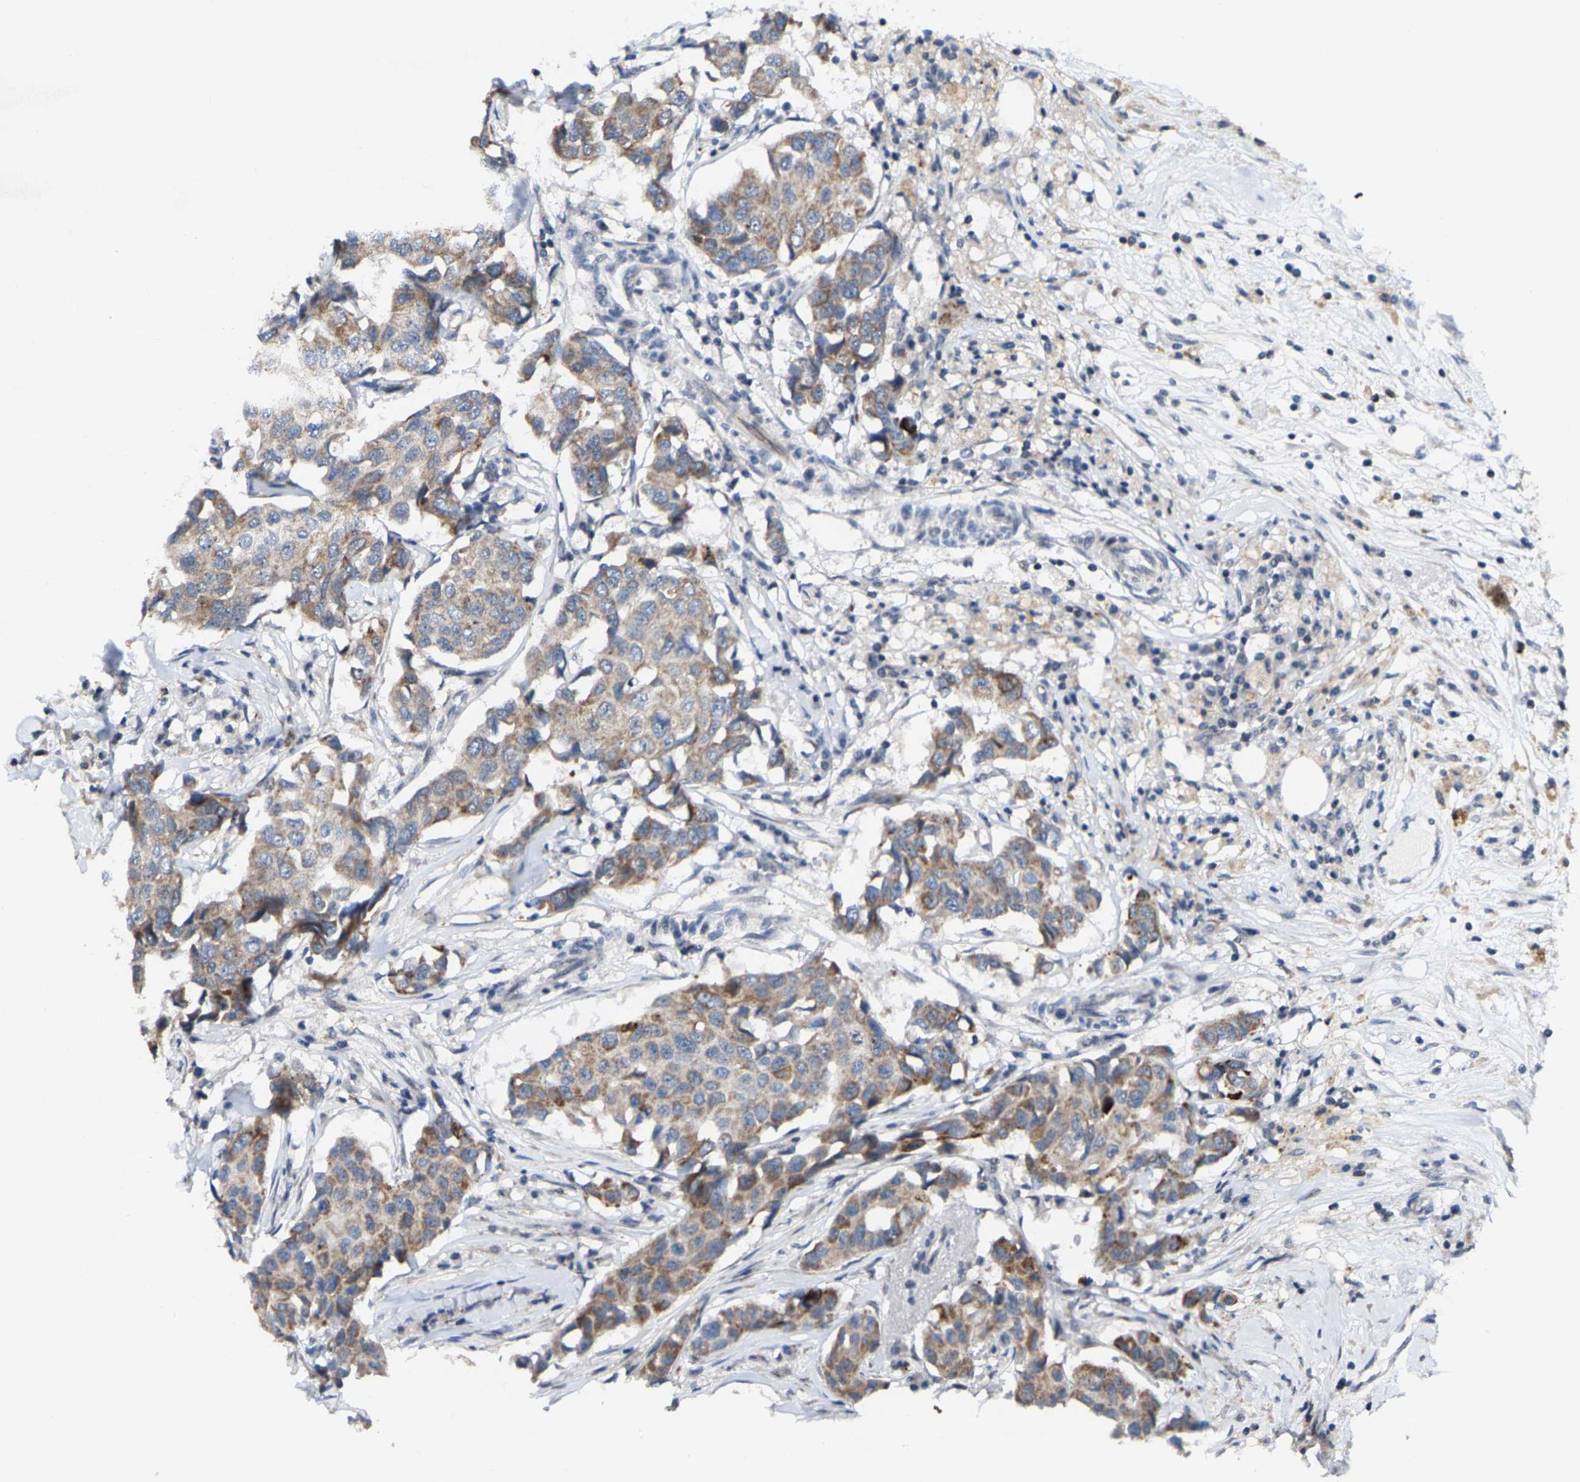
{"staining": {"intensity": "weak", "quantity": "25%-75%", "location": "cytoplasmic/membranous"}, "tissue": "breast cancer", "cell_type": "Tumor cells", "image_type": "cancer", "snomed": [{"axis": "morphology", "description": "Duct carcinoma"}, {"axis": "topography", "description": "Breast"}], "caption": "Weak cytoplasmic/membranous expression for a protein is identified in about 25%-75% of tumor cells of breast cancer using IHC.", "gene": "TDRKH", "patient": {"sex": "female", "age": 80}}